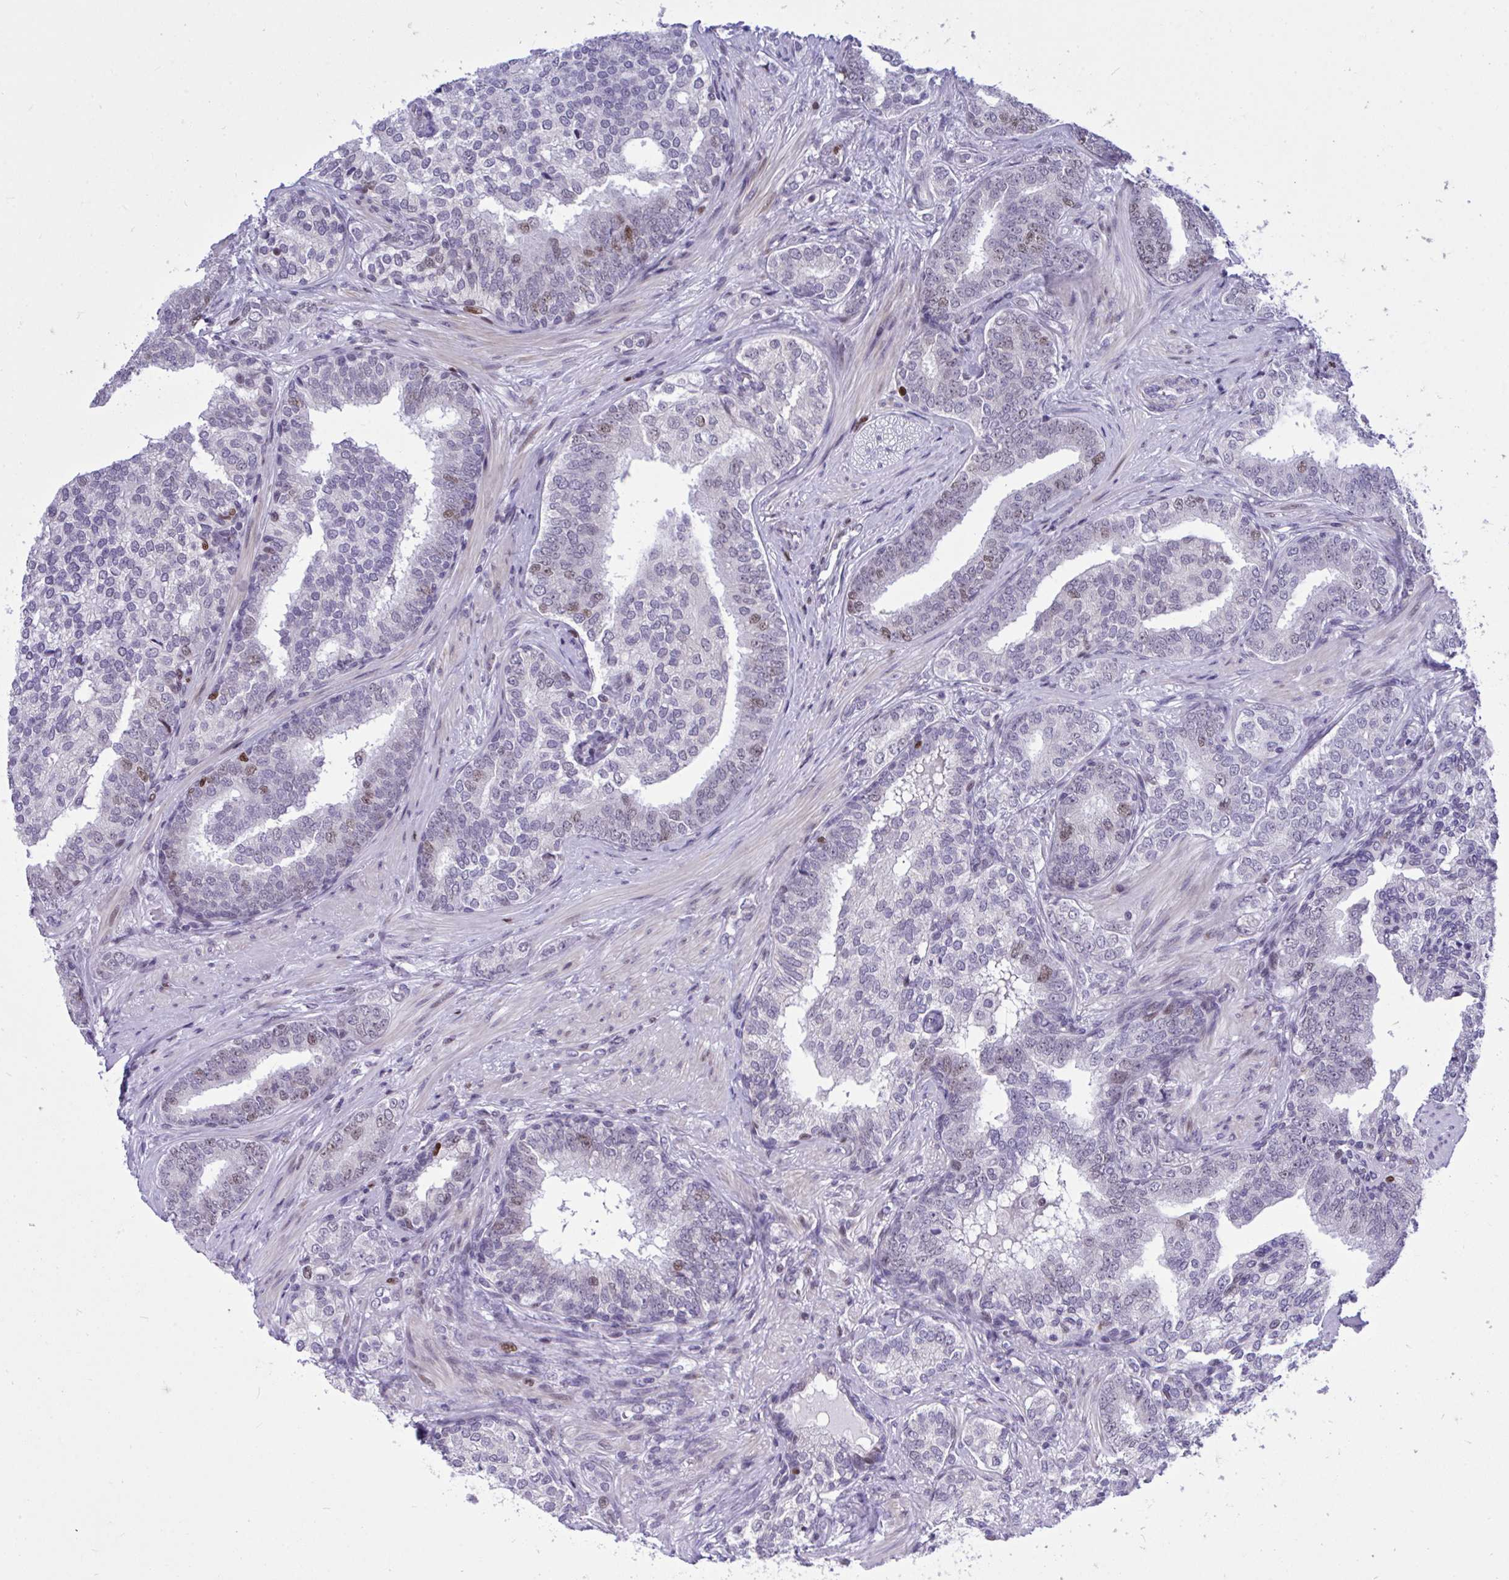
{"staining": {"intensity": "moderate", "quantity": "<25%", "location": "nuclear"}, "tissue": "prostate cancer", "cell_type": "Tumor cells", "image_type": "cancer", "snomed": [{"axis": "morphology", "description": "Adenocarcinoma, High grade"}, {"axis": "topography", "description": "Prostate"}], "caption": "IHC (DAB (3,3'-diaminobenzidine)) staining of human prostate cancer demonstrates moderate nuclear protein staining in about <25% of tumor cells.", "gene": "C1QL2", "patient": {"sex": "male", "age": 72}}